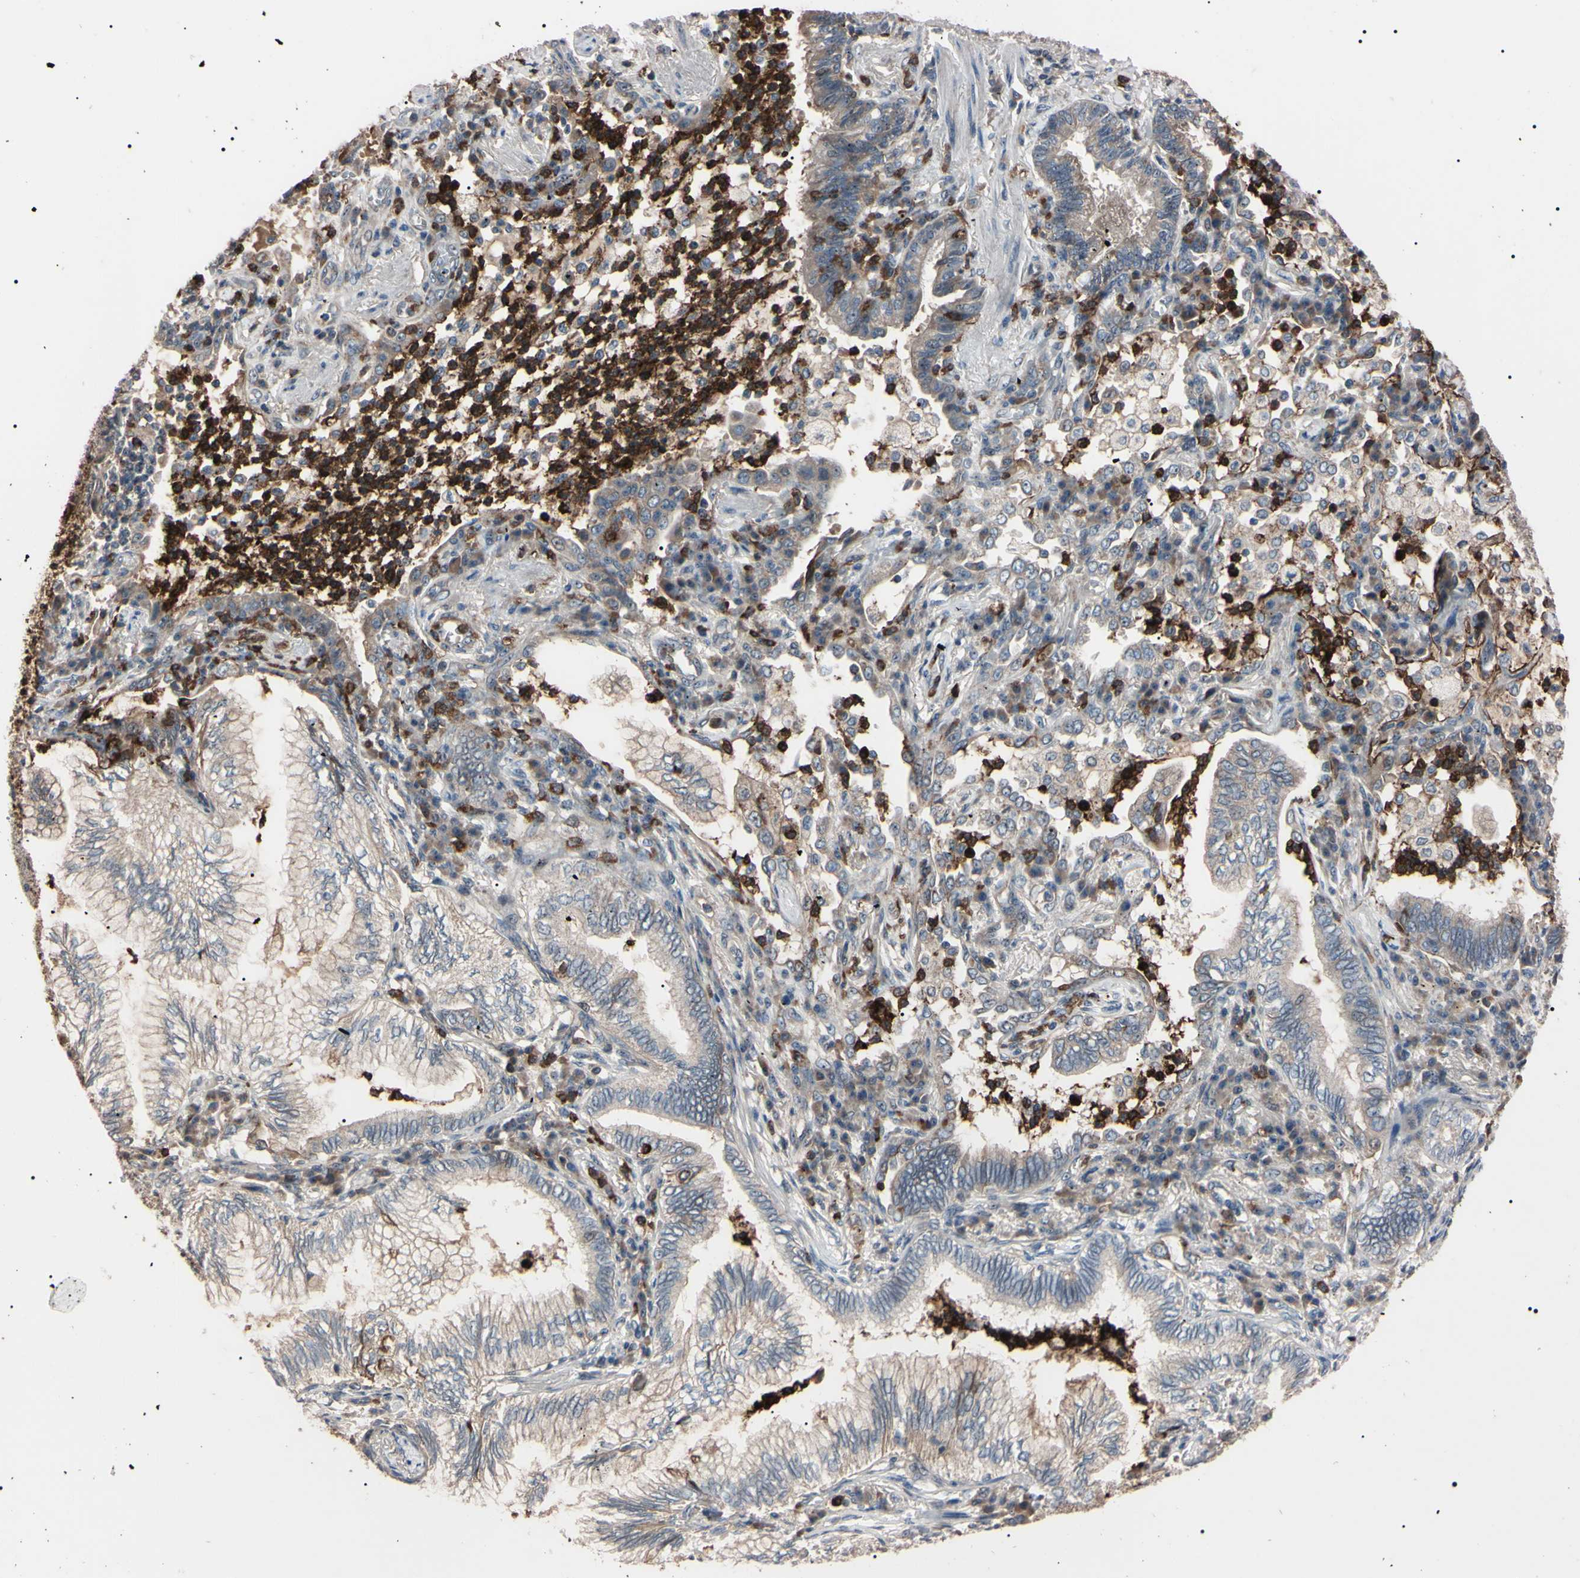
{"staining": {"intensity": "strong", "quantity": "<25%", "location": "cytoplasmic/membranous,nuclear"}, "tissue": "lung cancer", "cell_type": "Tumor cells", "image_type": "cancer", "snomed": [{"axis": "morphology", "description": "Normal tissue, NOS"}, {"axis": "morphology", "description": "Adenocarcinoma, NOS"}, {"axis": "topography", "description": "Bronchus"}, {"axis": "topography", "description": "Lung"}], "caption": "The image displays a brown stain indicating the presence of a protein in the cytoplasmic/membranous and nuclear of tumor cells in lung adenocarcinoma. (DAB IHC with brightfield microscopy, high magnification).", "gene": "TRAF5", "patient": {"sex": "female", "age": 70}}